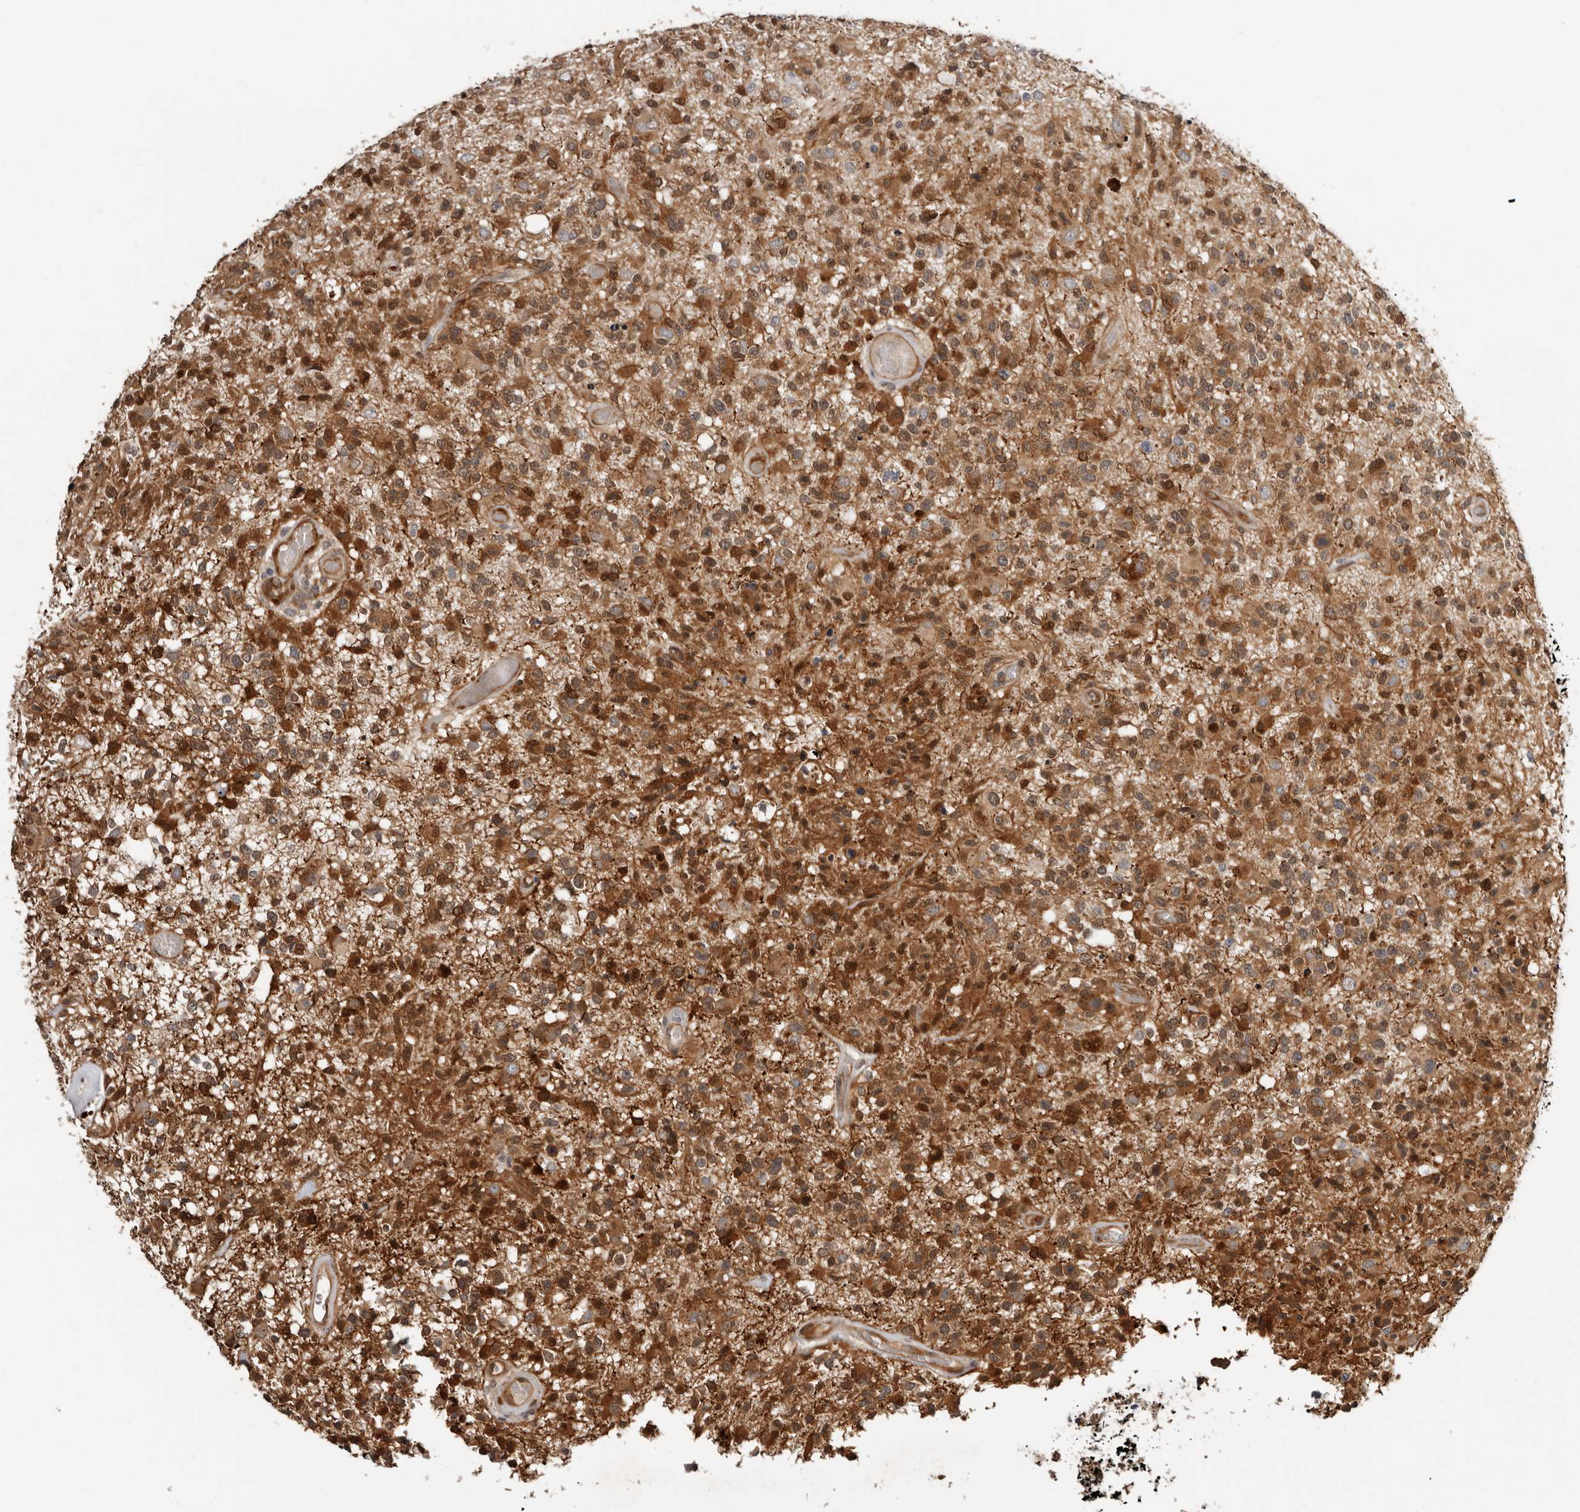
{"staining": {"intensity": "moderate", "quantity": ">75%", "location": "cytoplasmic/membranous,nuclear"}, "tissue": "glioma", "cell_type": "Tumor cells", "image_type": "cancer", "snomed": [{"axis": "morphology", "description": "Glioma, malignant, High grade"}, {"axis": "morphology", "description": "Glioblastoma, NOS"}, {"axis": "topography", "description": "Brain"}], "caption": "Human glioblastoma stained for a protein (brown) reveals moderate cytoplasmic/membranous and nuclear positive staining in about >75% of tumor cells.", "gene": "SBDS", "patient": {"sex": "male", "age": 60}}